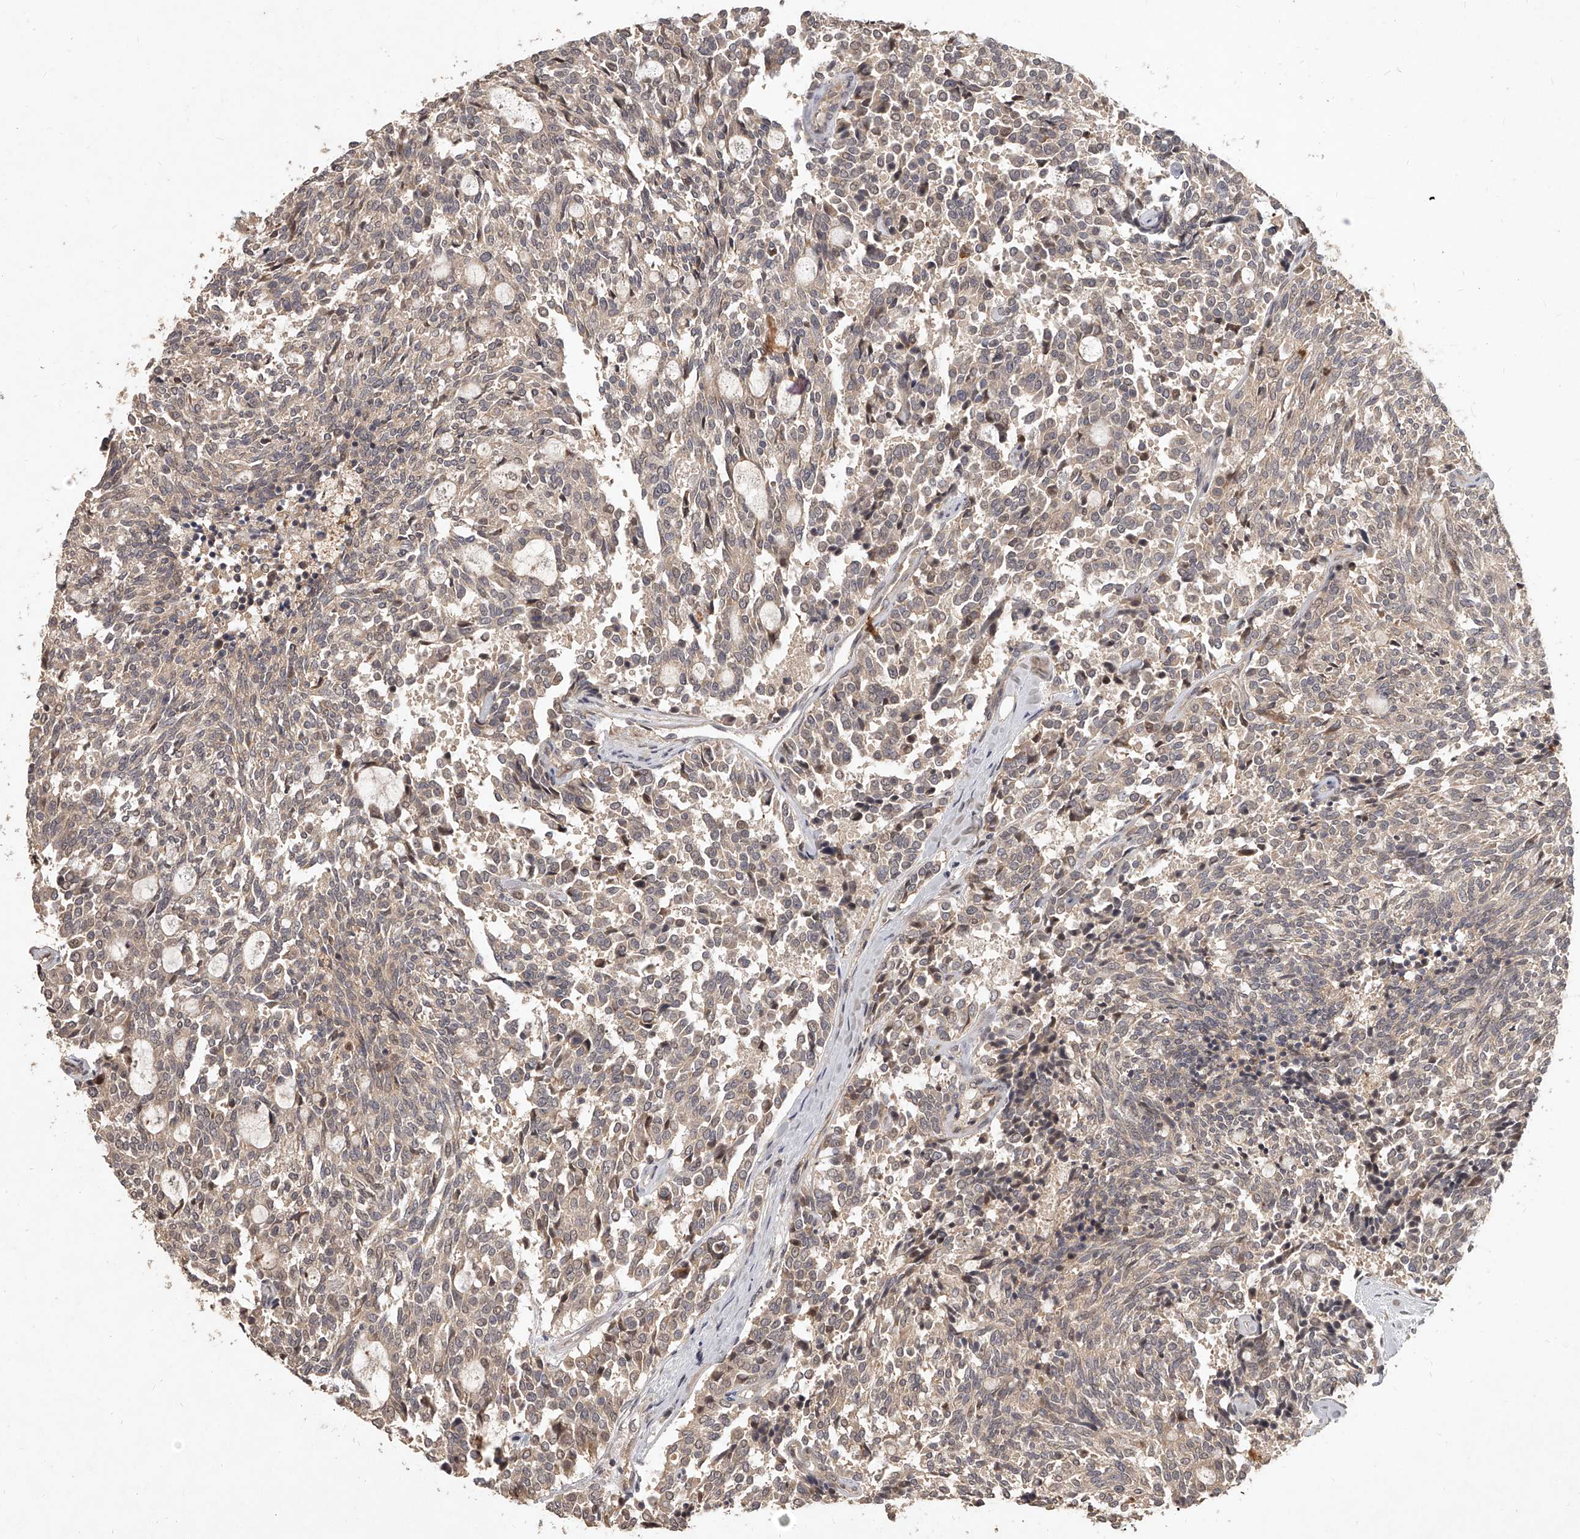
{"staining": {"intensity": "weak", "quantity": "25%-75%", "location": "cytoplasmic/membranous"}, "tissue": "carcinoid", "cell_type": "Tumor cells", "image_type": "cancer", "snomed": [{"axis": "morphology", "description": "Carcinoid, malignant, NOS"}, {"axis": "topography", "description": "Pancreas"}], "caption": "Immunohistochemistry (IHC) histopathology image of neoplastic tissue: carcinoid stained using IHC reveals low levels of weak protein expression localized specifically in the cytoplasmic/membranous of tumor cells, appearing as a cytoplasmic/membranous brown color.", "gene": "SLC37A1", "patient": {"sex": "female", "age": 54}}